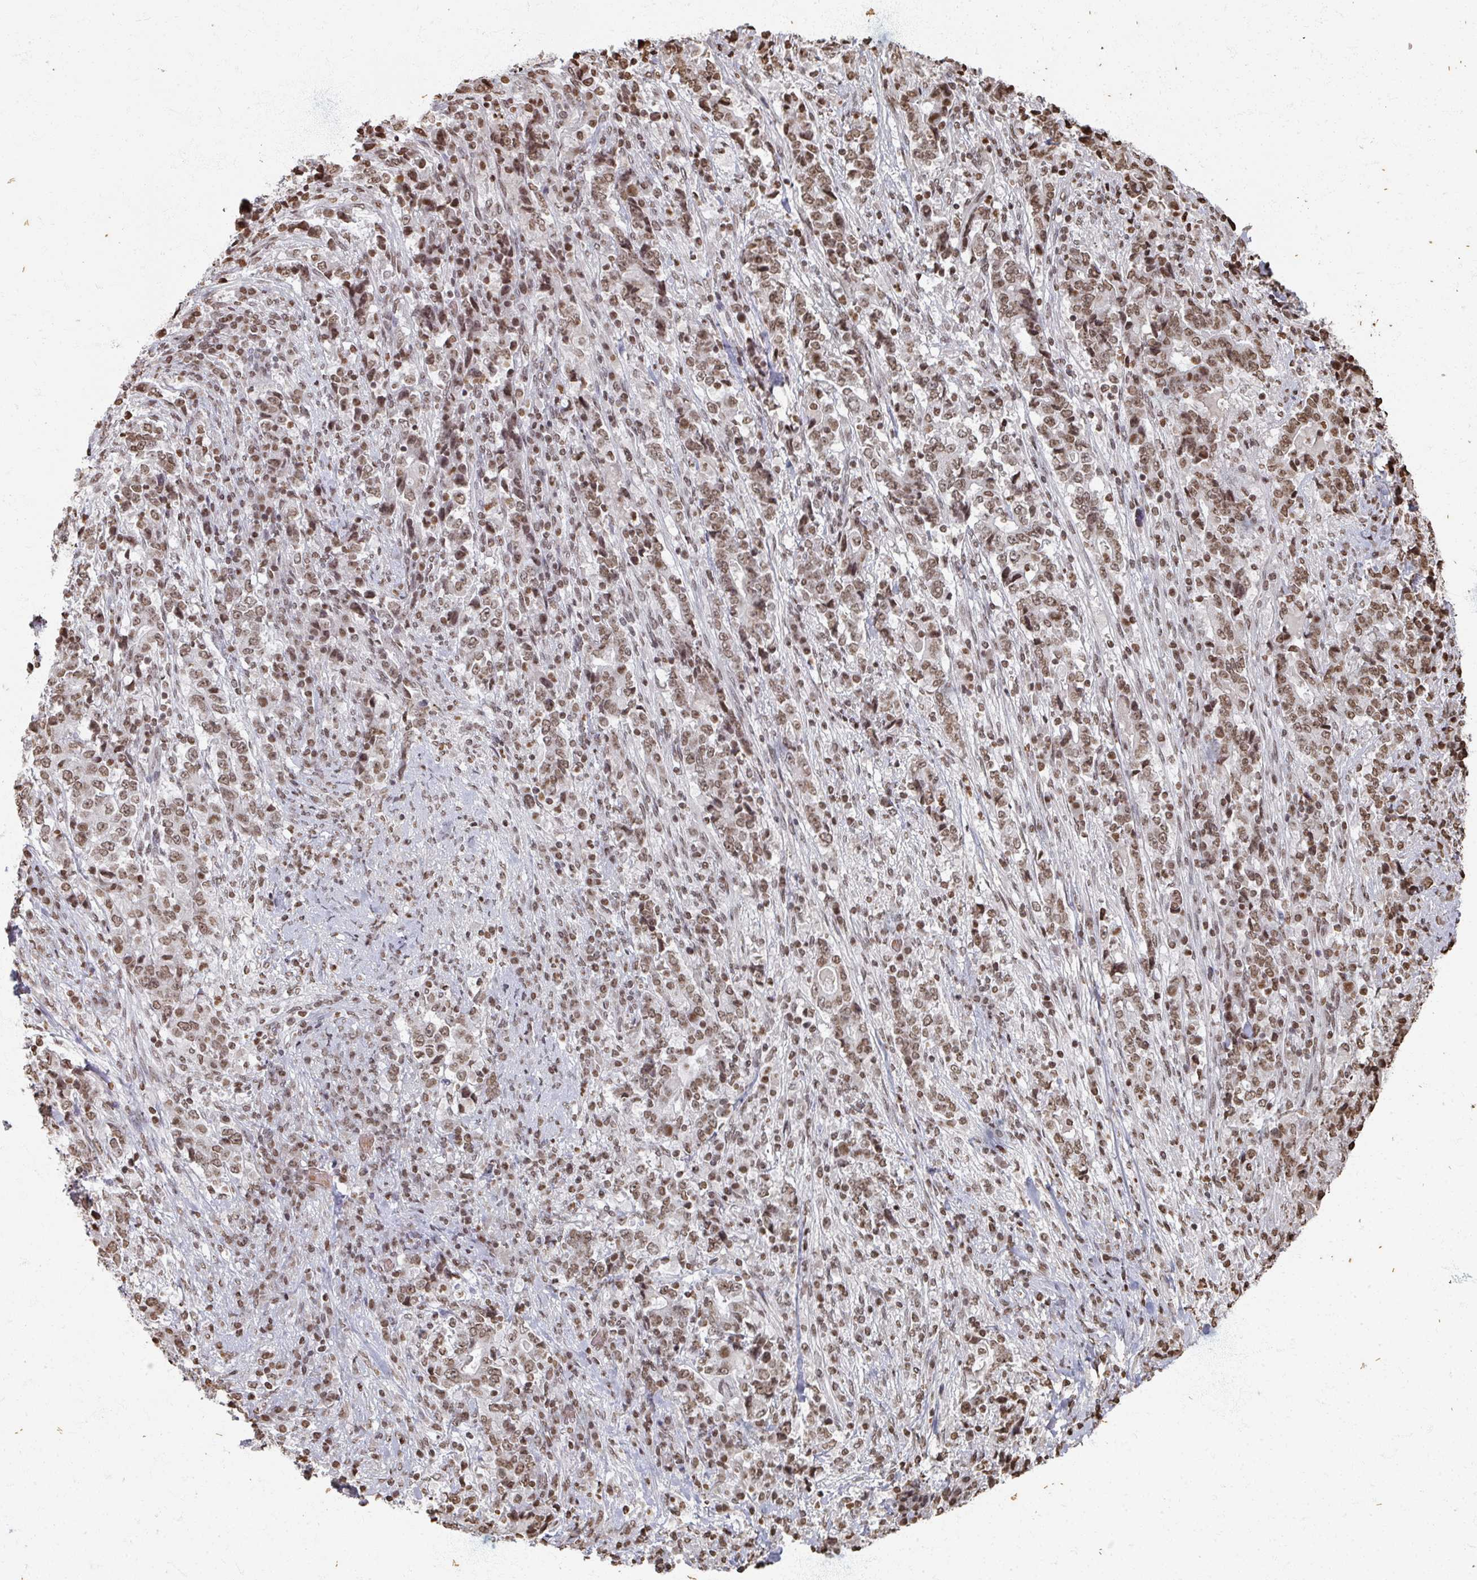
{"staining": {"intensity": "moderate", "quantity": ">75%", "location": "nuclear"}, "tissue": "stomach cancer", "cell_type": "Tumor cells", "image_type": "cancer", "snomed": [{"axis": "morphology", "description": "Normal tissue, NOS"}, {"axis": "morphology", "description": "Adenocarcinoma, NOS"}, {"axis": "topography", "description": "Stomach, upper"}, {"axis": "topography", "description": "Stomach"}], "caption": "Stomach cancer was stained to show a protein in brown. There is medium levels of moderate nuclear positivity in approximately >75% of tumor cells.", "gene": "DCUN1D5", "patient": {"sex": "male", "age": 59}}